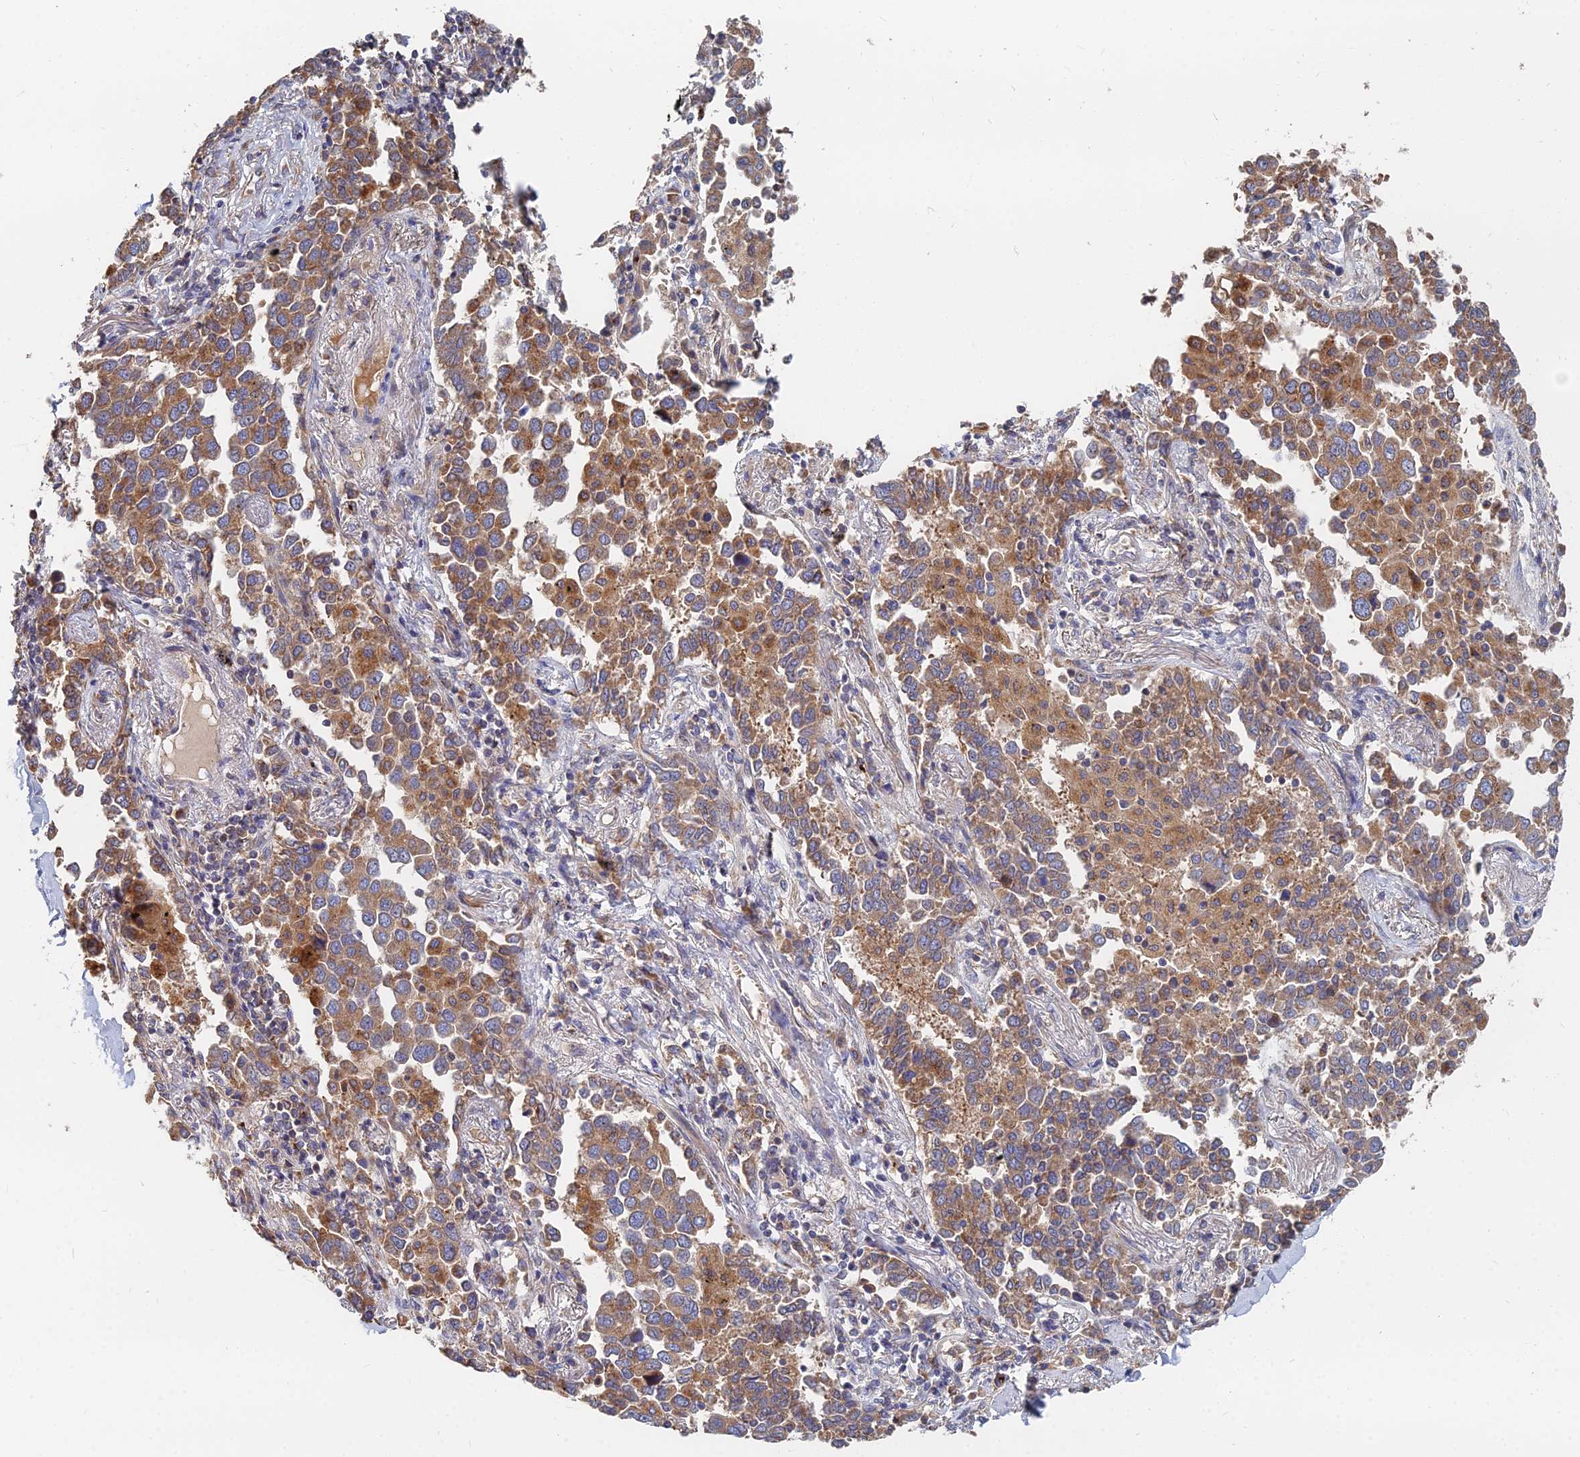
{"staining": {"intensity": "moderate", "quantity": ">75%", "location": "cytoplasmic/membranous"}, "tissue": "lung cancer", "cell_type": "Tumor cells", "image_type": "cancer", "snomed": [{"axis": "morphology", "description": "Adenocarcinoma, NOS"}, {"axis": "topography", "description": "Lung"}], "caption": "Protein expression analysis of lung cancer displays moderate cytoplasmic/membranous positivity in approximately >75% of tumor cells.", "gene": "CCZ1", "patient": {"sex": "male", "age": 67}}